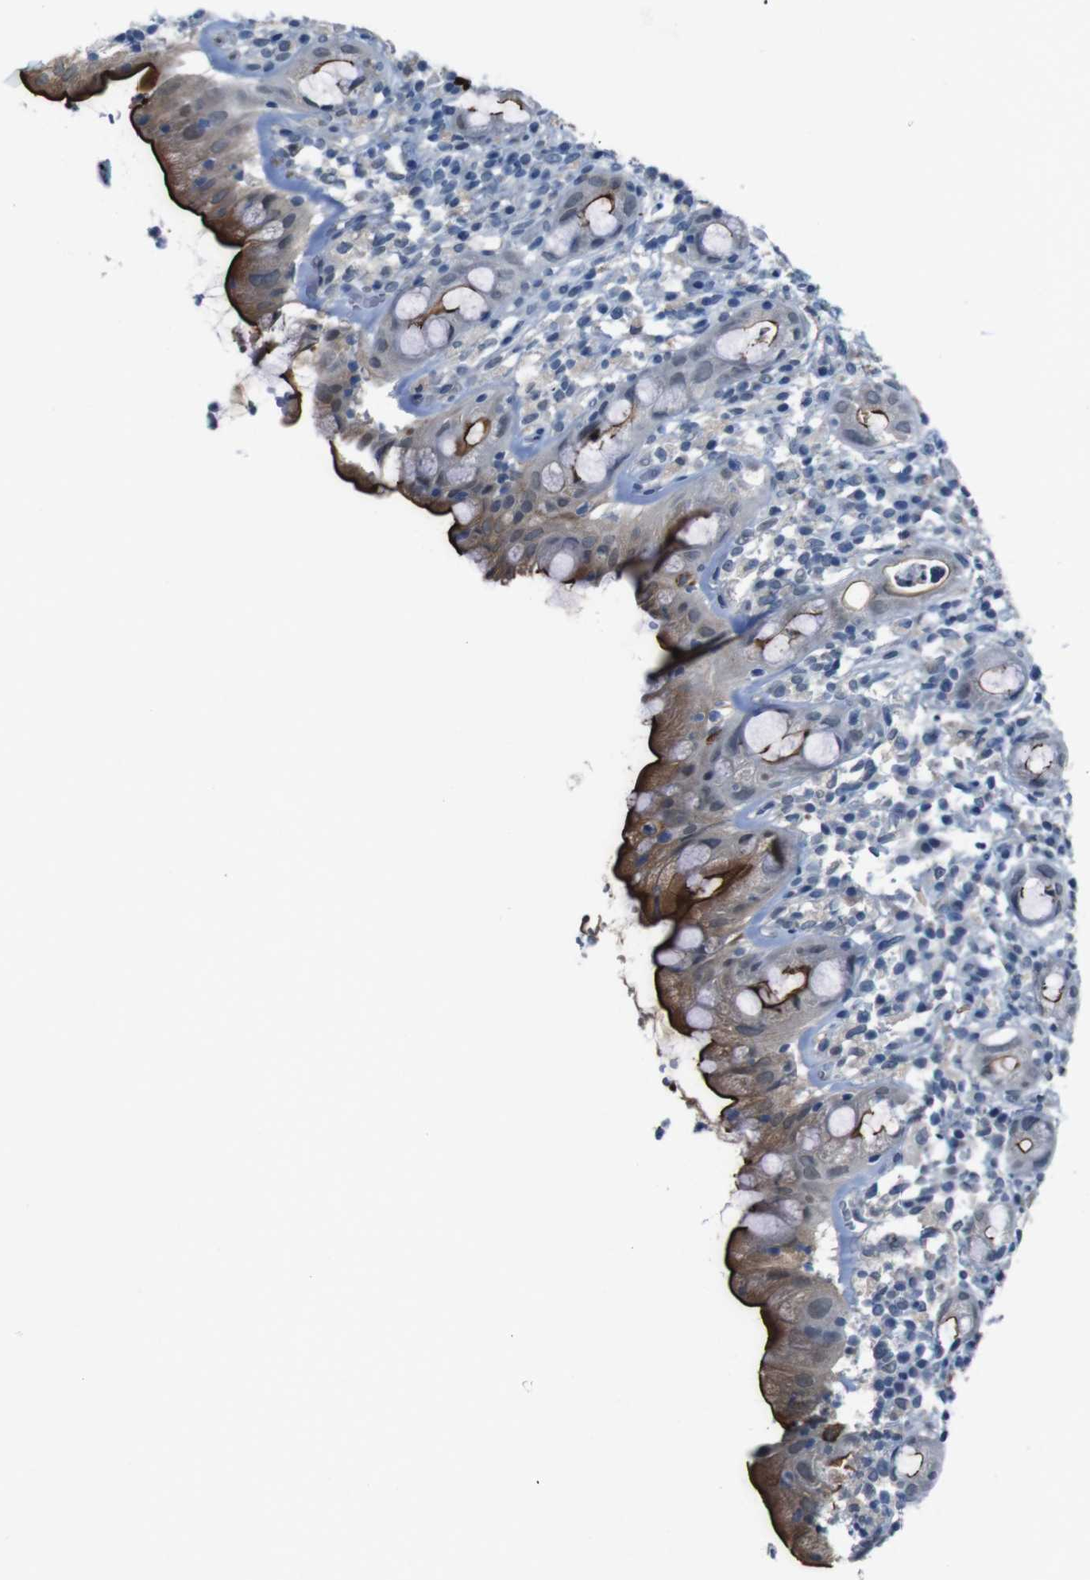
{"staining": {"intensity": "strong", "quantity": "25%-75%", "location": "cytoplasmic/membranous"}, "tissue": "rectum", "cell_type": "Glandular cells", "image_type": "normal", "snomed": [{"axis": "morphology", "description": "Normal tissue, NOS"}, {"axis": "topography", "description": "Rectum"}], "caption": "Immunohistochemical staining of normal human rectum shows high levels of strong cytoplasmic/membranous expression in about 25%-75% of glandular cells.", "gene": "CDHR2", "patient": {"sex": "male", "age": 44}}